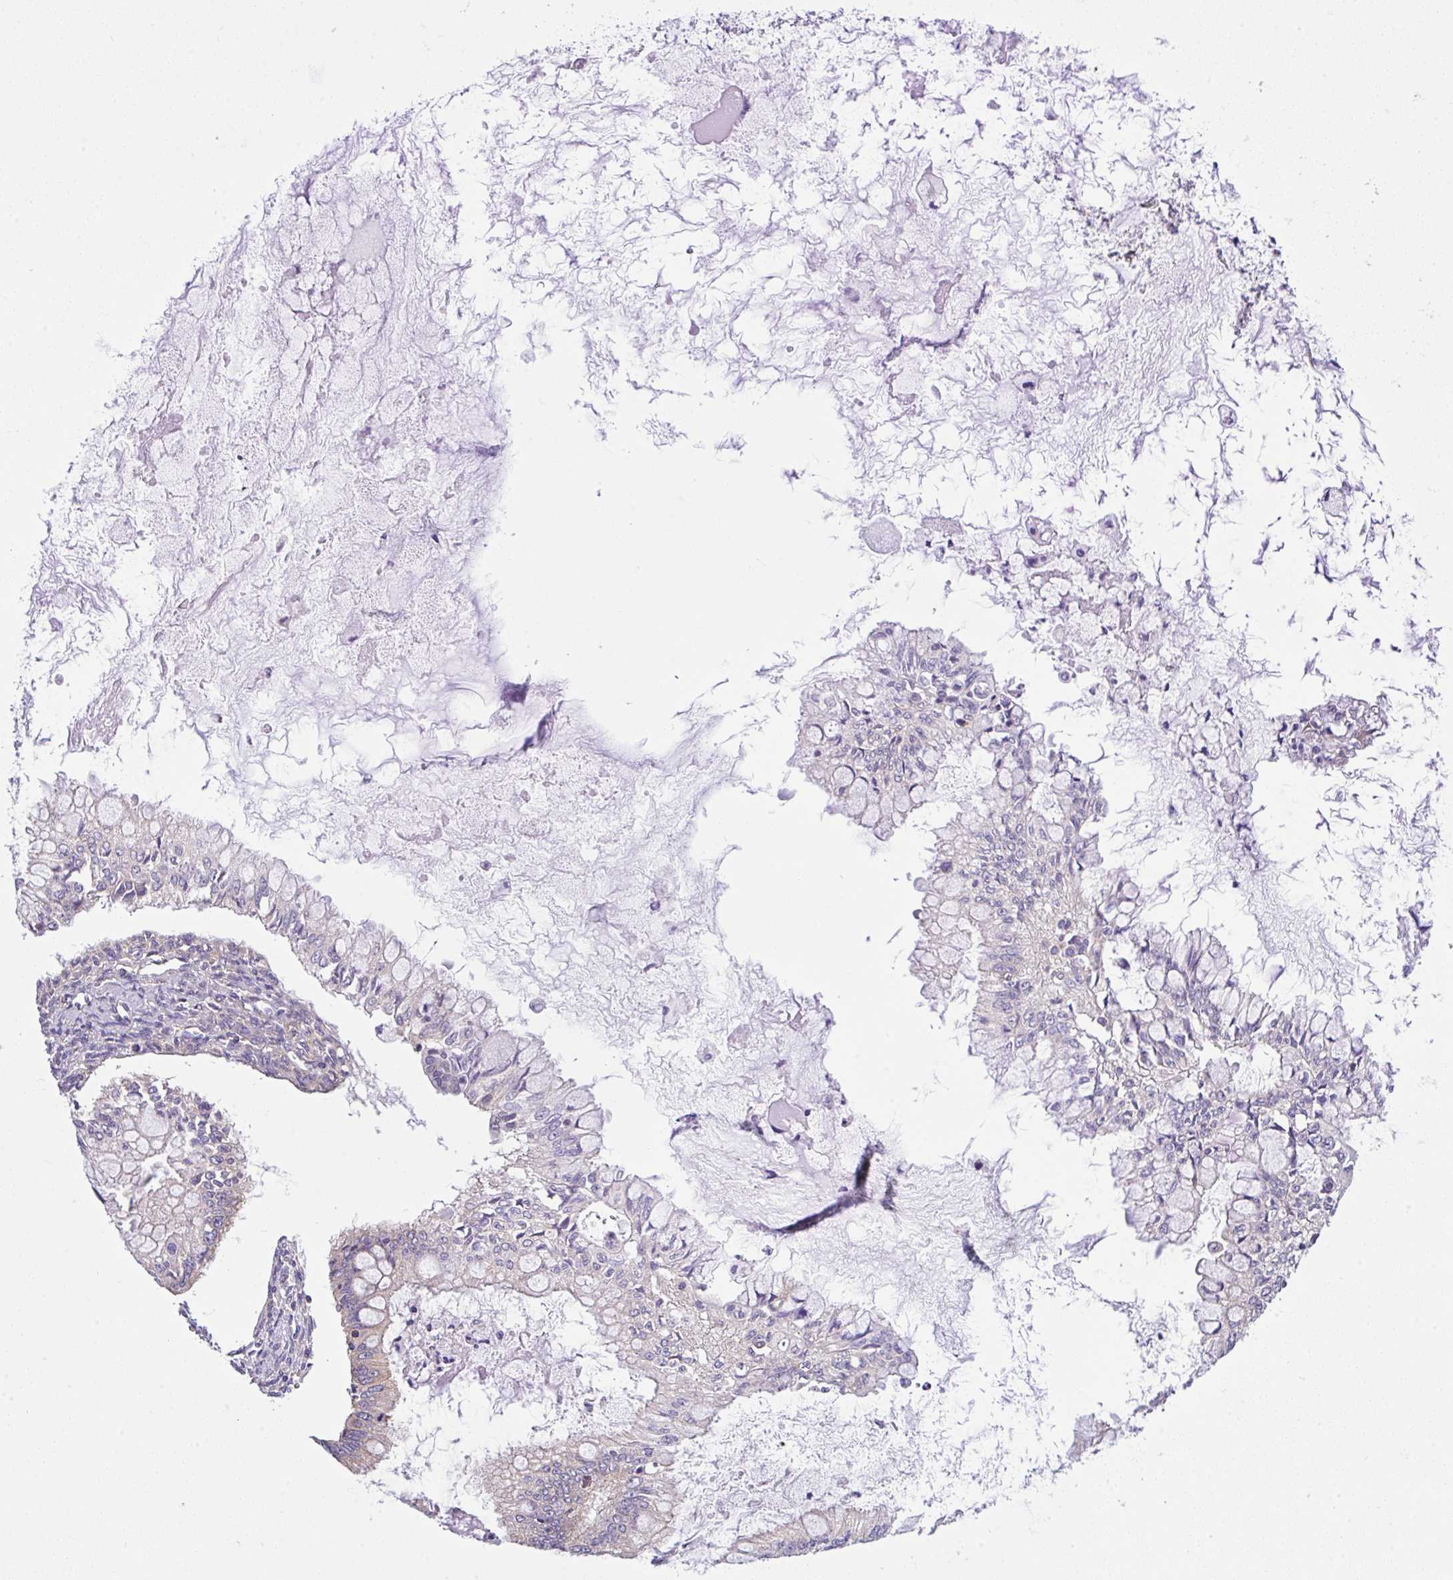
{"staining": {"intensity": "negative", "quantity": "none", "location": "none"}, "tissue": "ovarian cancer", "cell_type": "Tumor cells", "image_type": "cancer", "snomed": [{"axis": "morphology", "description": "Cystadenocarcinoma, mucinous, NOS"}, {"axis": "topography", "description": "Ovary"}], "caption": "The IHC micrograph has no significant staining in tumor cells of ovarian cancer tissue. The staining is performed using DAB (3,3'-diaminobenzidine) brown chromogen with nuclei counter-stained in using hematoxylin.", "gene": "GFPT2", "patient": {"sex": "female", "age": 34}}